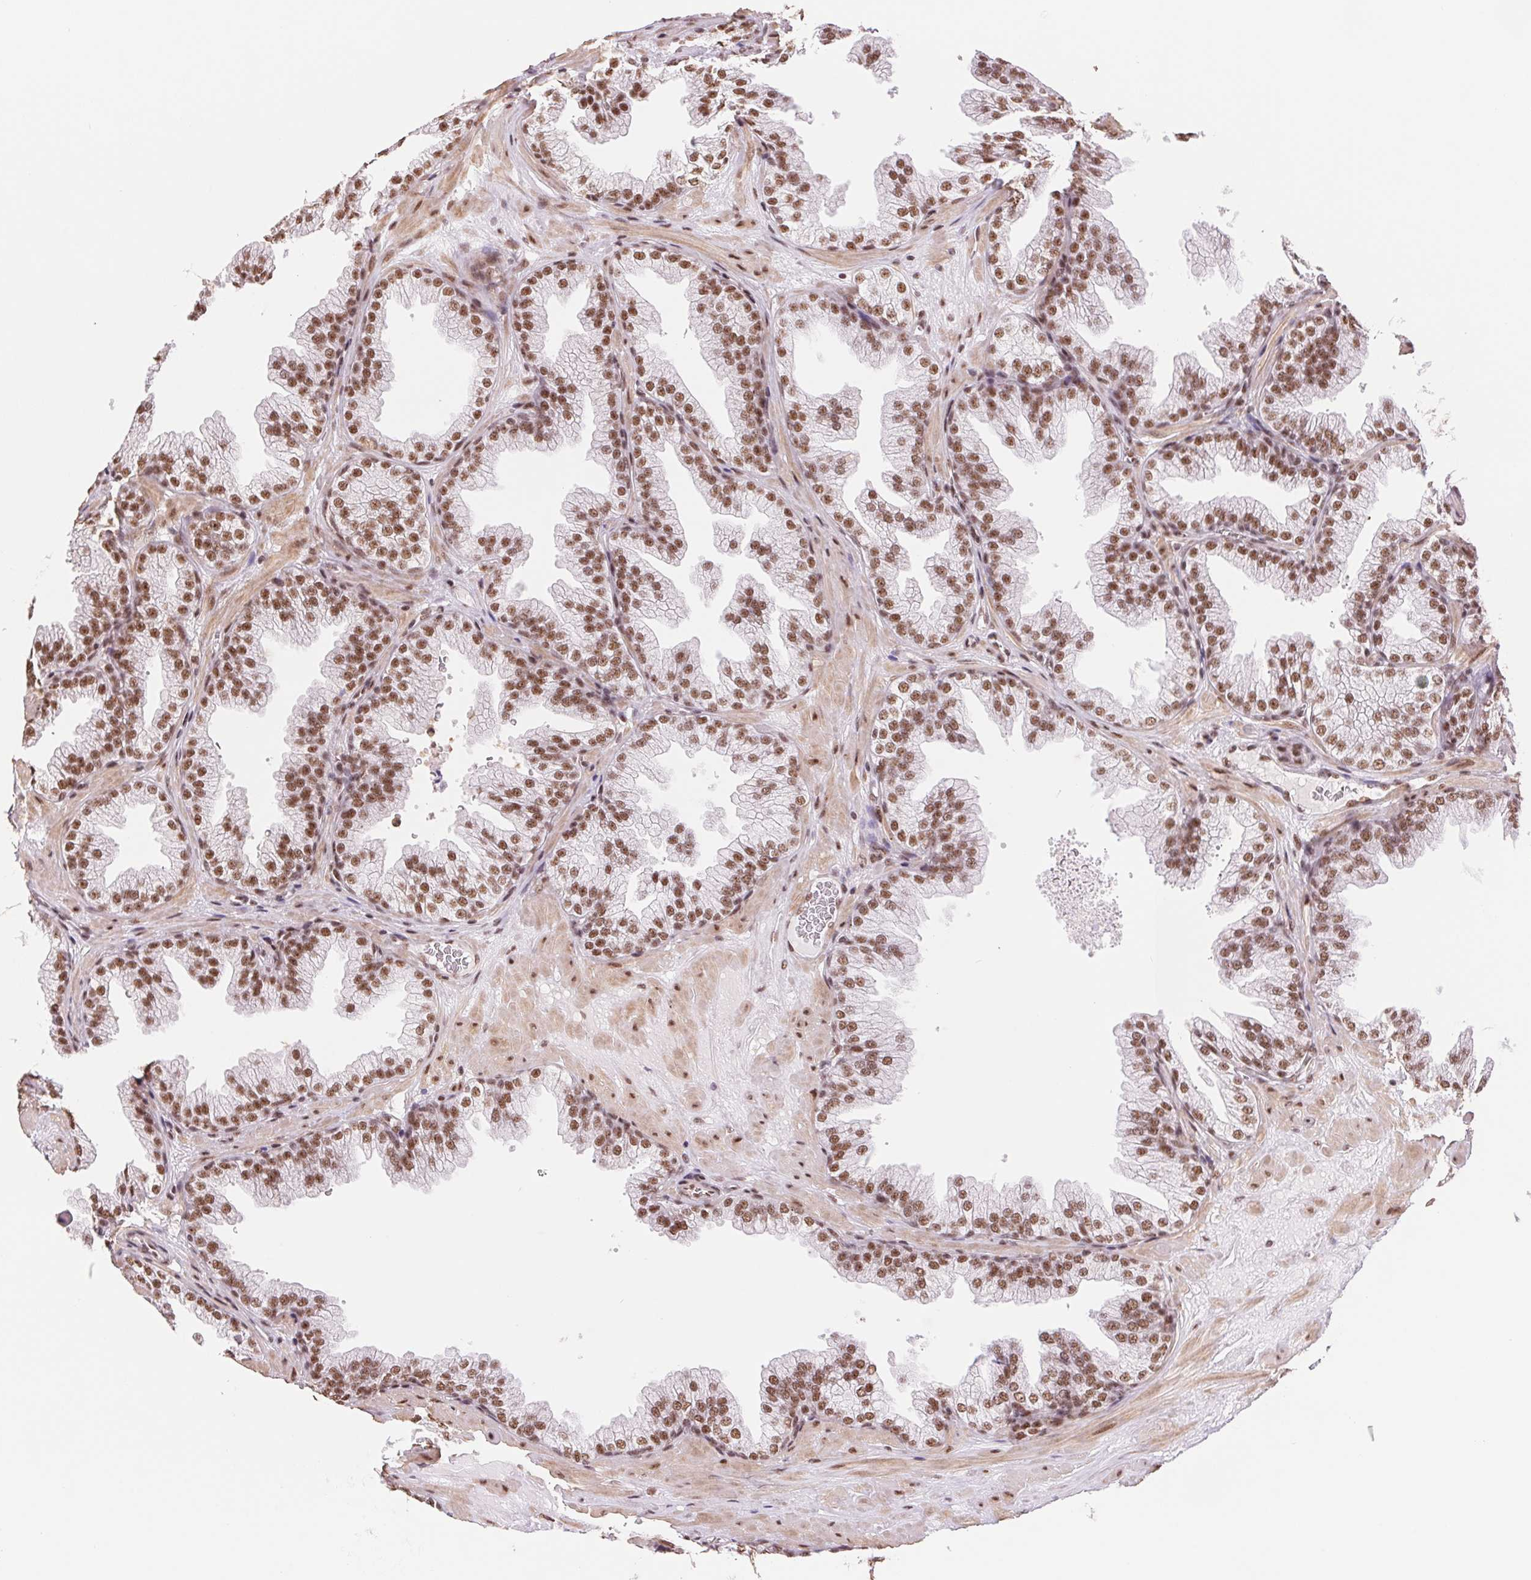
{"staining": {"intensity": "moderate", "quantity": ">75%", "location": "nuclear"}, "tissue": "prostate", "cell_type": "Glandular cells", "image_type": "normal", "snomed": [{"axis": "morphology", "description": "Normal tissue, NOS"}, {"axis": "topography", "description": "Prostate"}], "caption": "Protein analysis of unremarkable prostate exhibits moderate nuclear staining in about >75% of glandular cells.", "gene": "SREK1", "patient": {"sex": "male", "age": 37}}